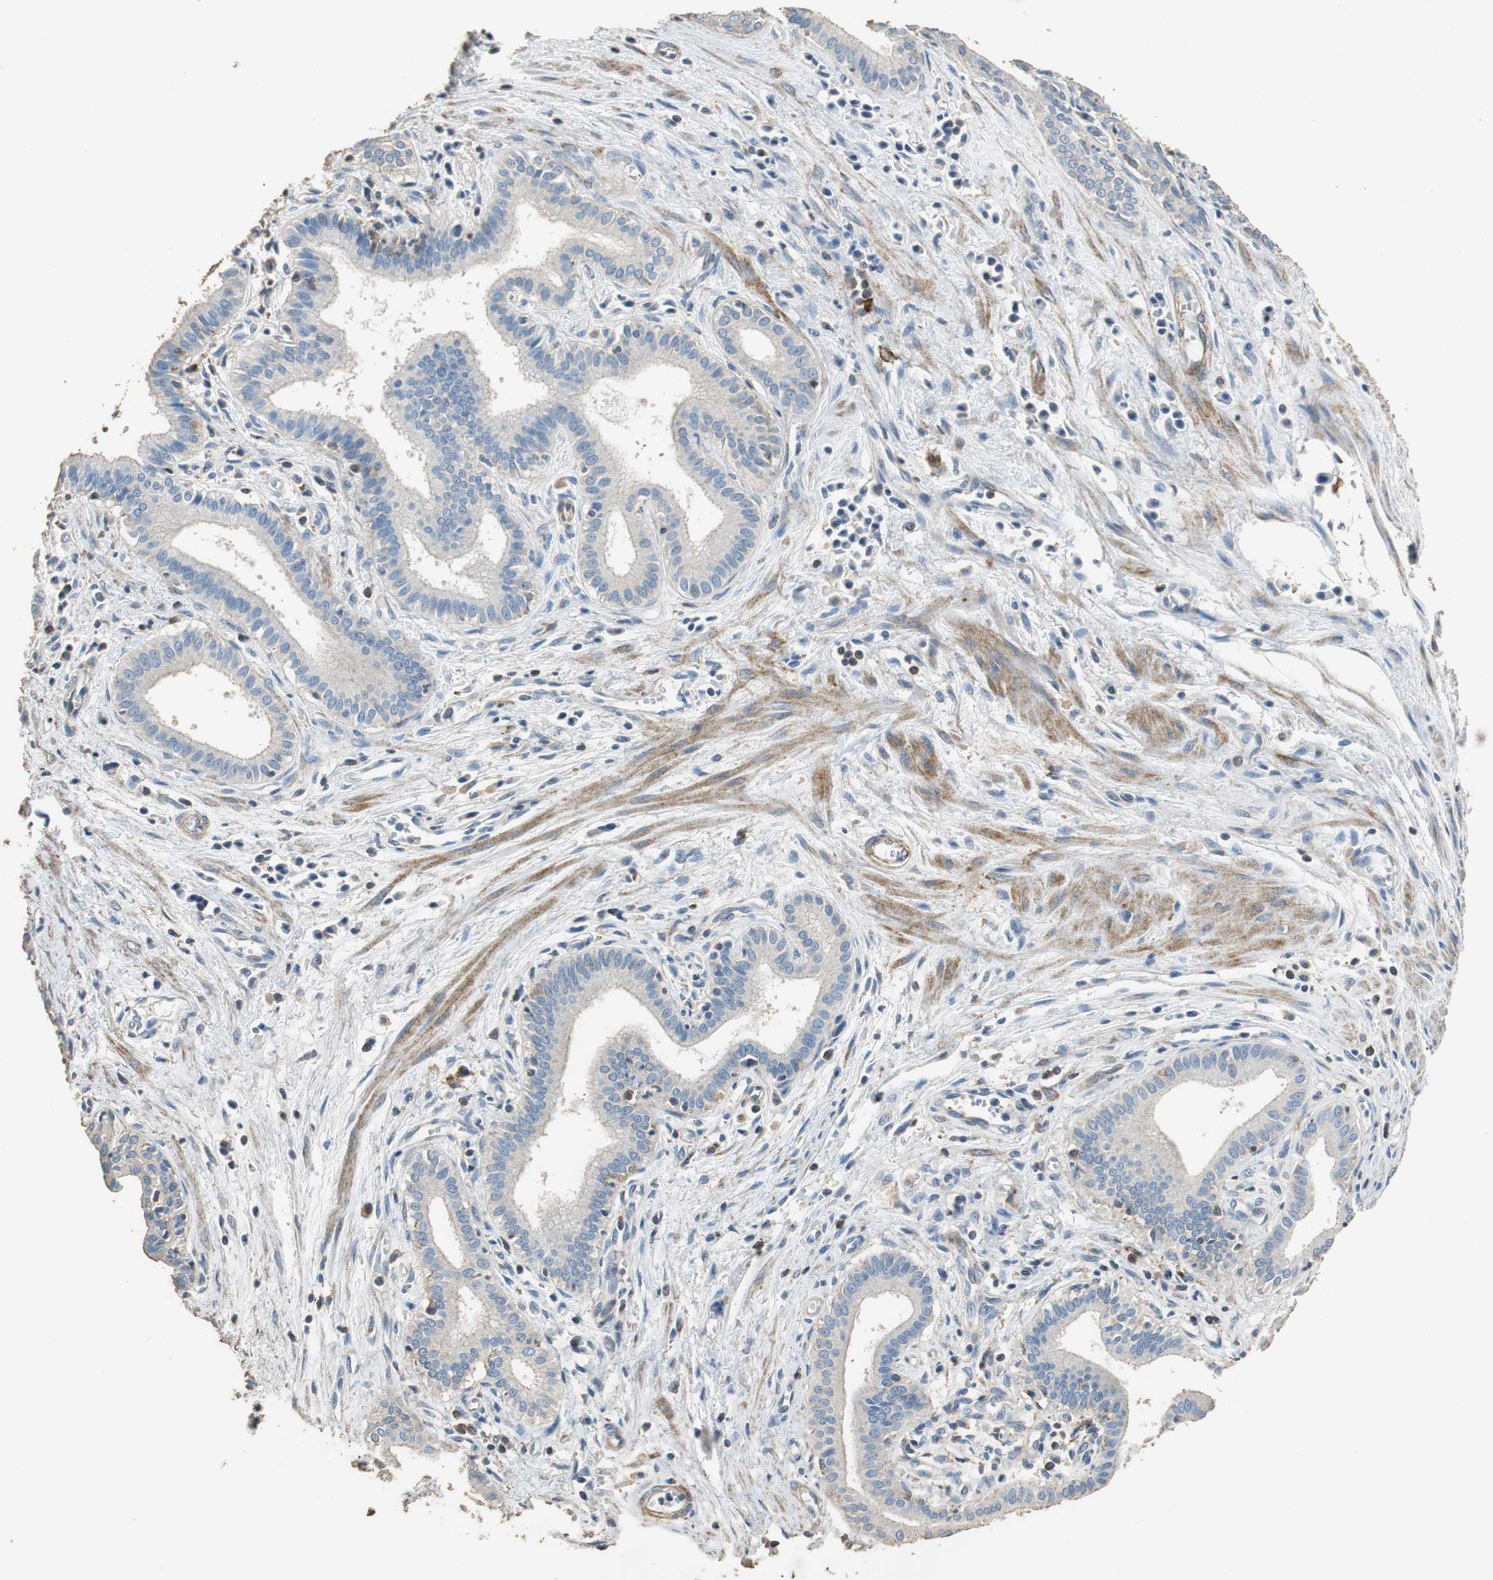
{"staining": {"intensity": "negative", "quantity": "none", "location": "none"}, "tissue": "pancreatic cancer", "cell_type": "Tumor cells", "image_type": "cancer", "snomed": [{"axis": "morphology", "description": "Normal tissue, NOS"}, {"axis": "topography", "description": "Lymph node"}], "caption": "There is no significant positivity in tumor cells of pancreatic cancer.", "gene": "PRKRA", "patient": {"sex": "male", "age": 50}}